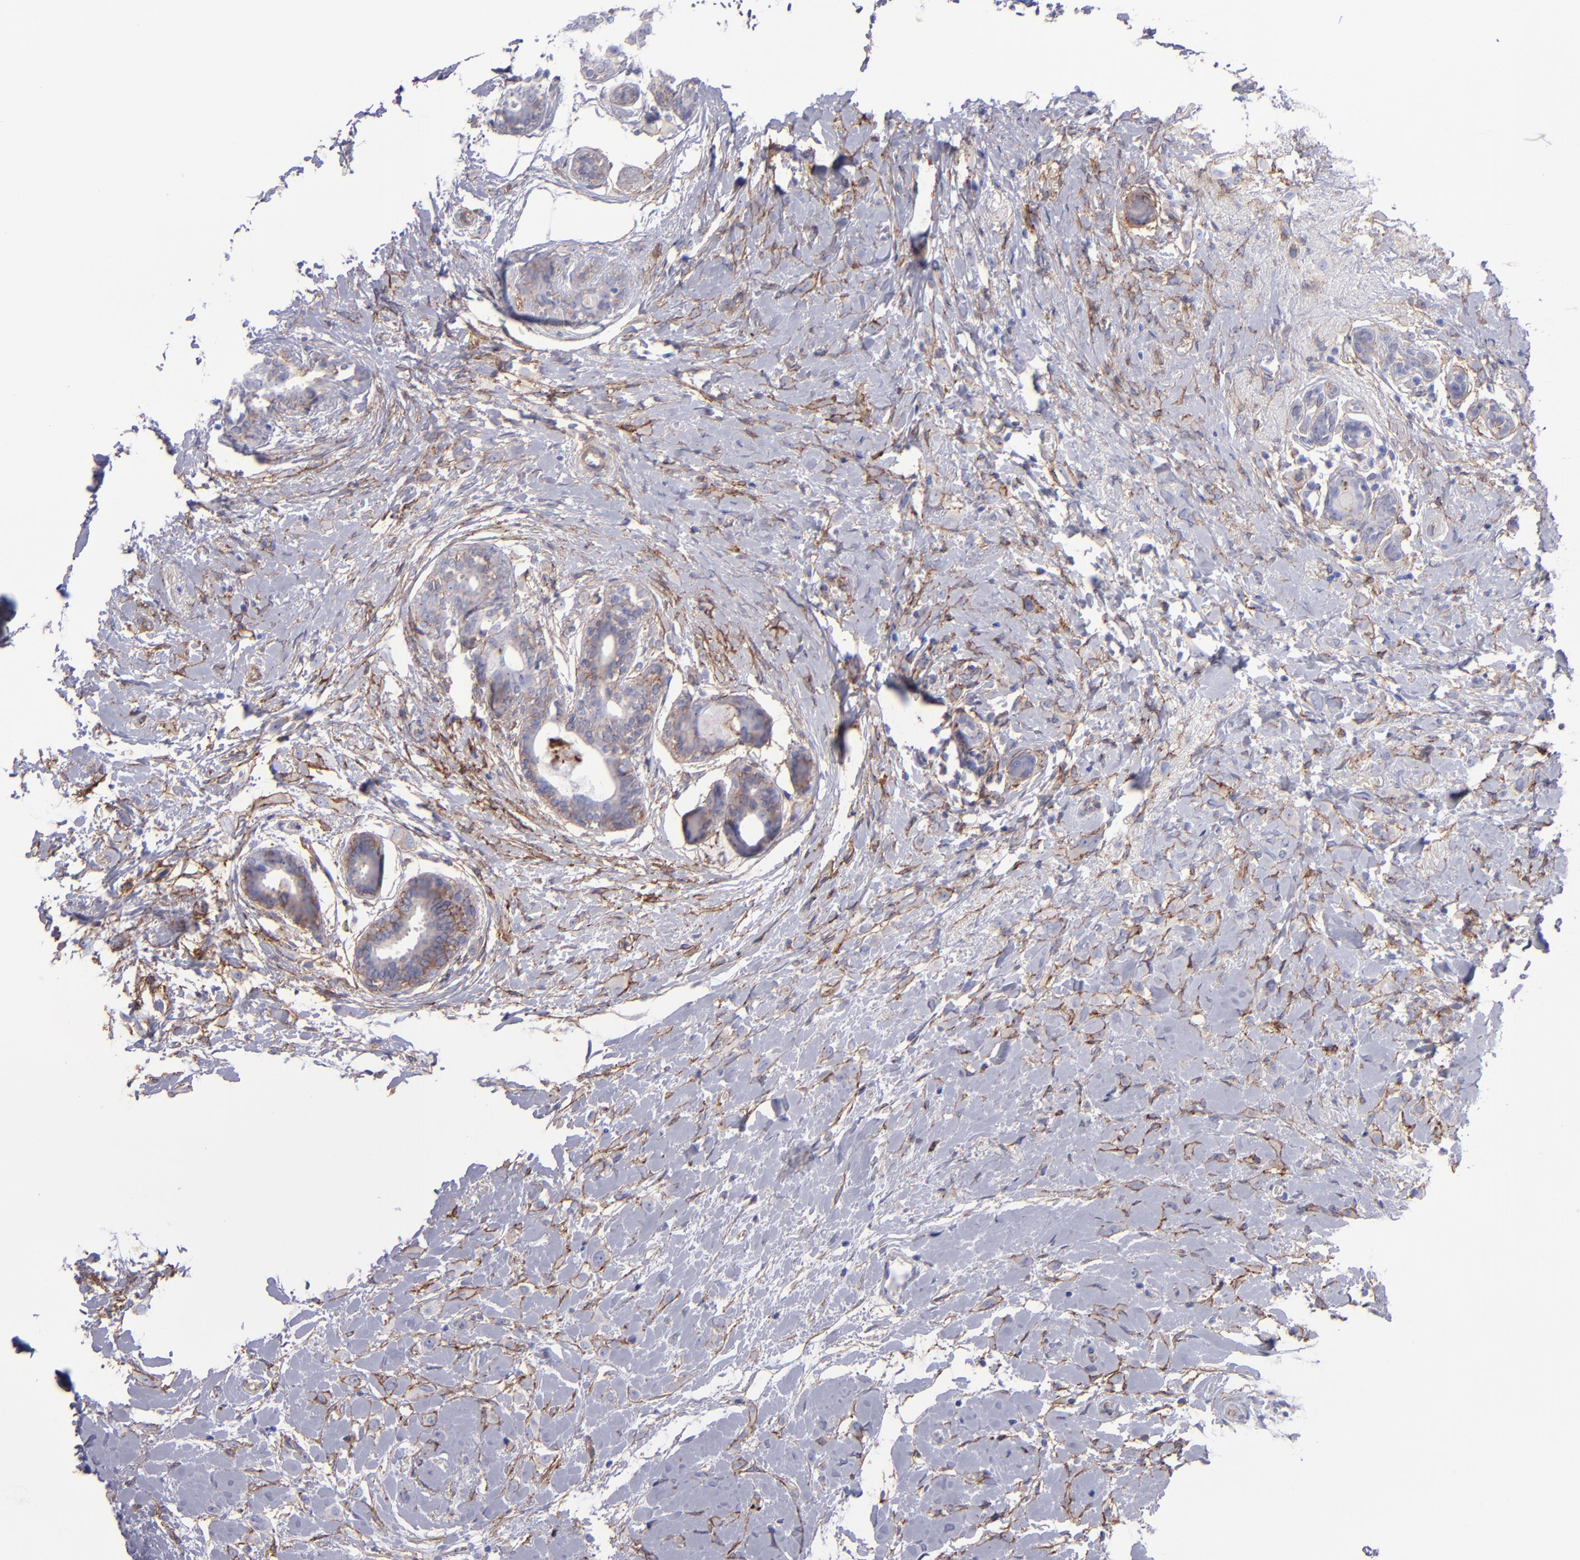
{"staining": {"intensity": "moderate", "quantity": "25%-75%", "location": "cytoplasmic/membranous"}, "tissue": "breast cancer", "cell_type": "Tumor cells", "image_type": "cancer", "snomed": [{"axis": "morphology", "description": "Lobular carcinoma"}, {"axis": "topography", "description": "Breast"}], "caption": "Immunohistochemical staining of human breast cancer (lobular carcinoma) exhibits medium levels of moderate cytoplasmic/membranous staining in about 25%-75% of tumor cells.", "gene": "ITGAV", "patient": {"sex": "female", "age": 57}}